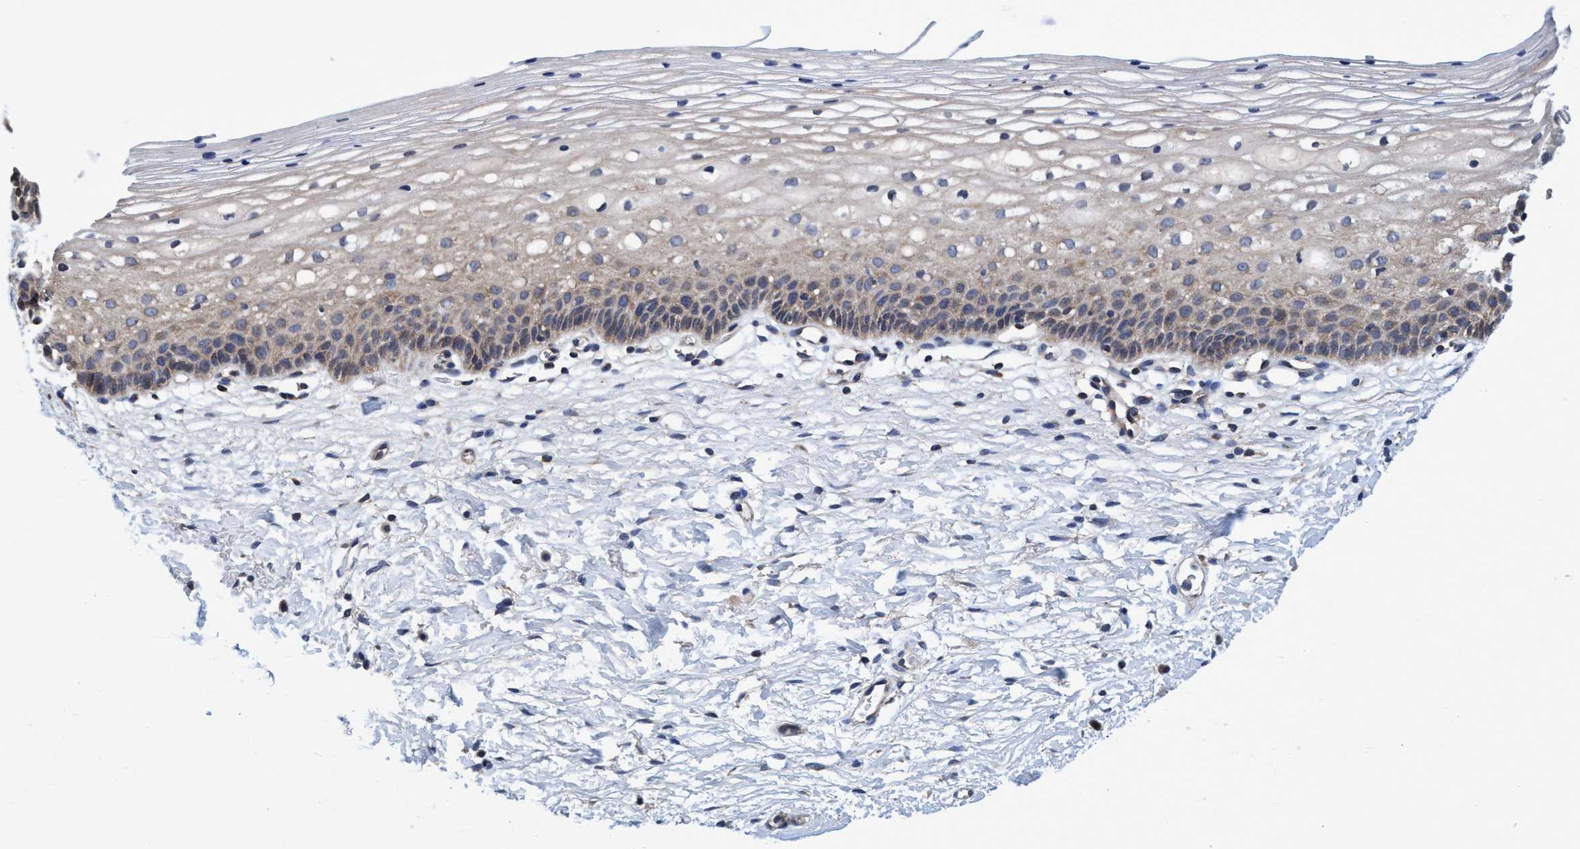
{"staining": {"intensity": "weak", "quantity": "<25%", "location": "cytoplasmic/membranous"}, "tissue": "cervix", "cell_type": "Glandular cells", "image_type": "normal", "snomed": [{"axis": "morphology", "description": "Normal tissue, NOS"}, {"axis": "topography", "description": "Cervix"}], "caption": "A high-resolution histopathology image shows immunohistochemistry (IHC) staining of unremarkable cervix, which demonstrates no significant staining in glandular cells. Nuclei are stained in blue.", "gene": "CALCOCO2", "patient": {"sex": "female", "age": 72}}